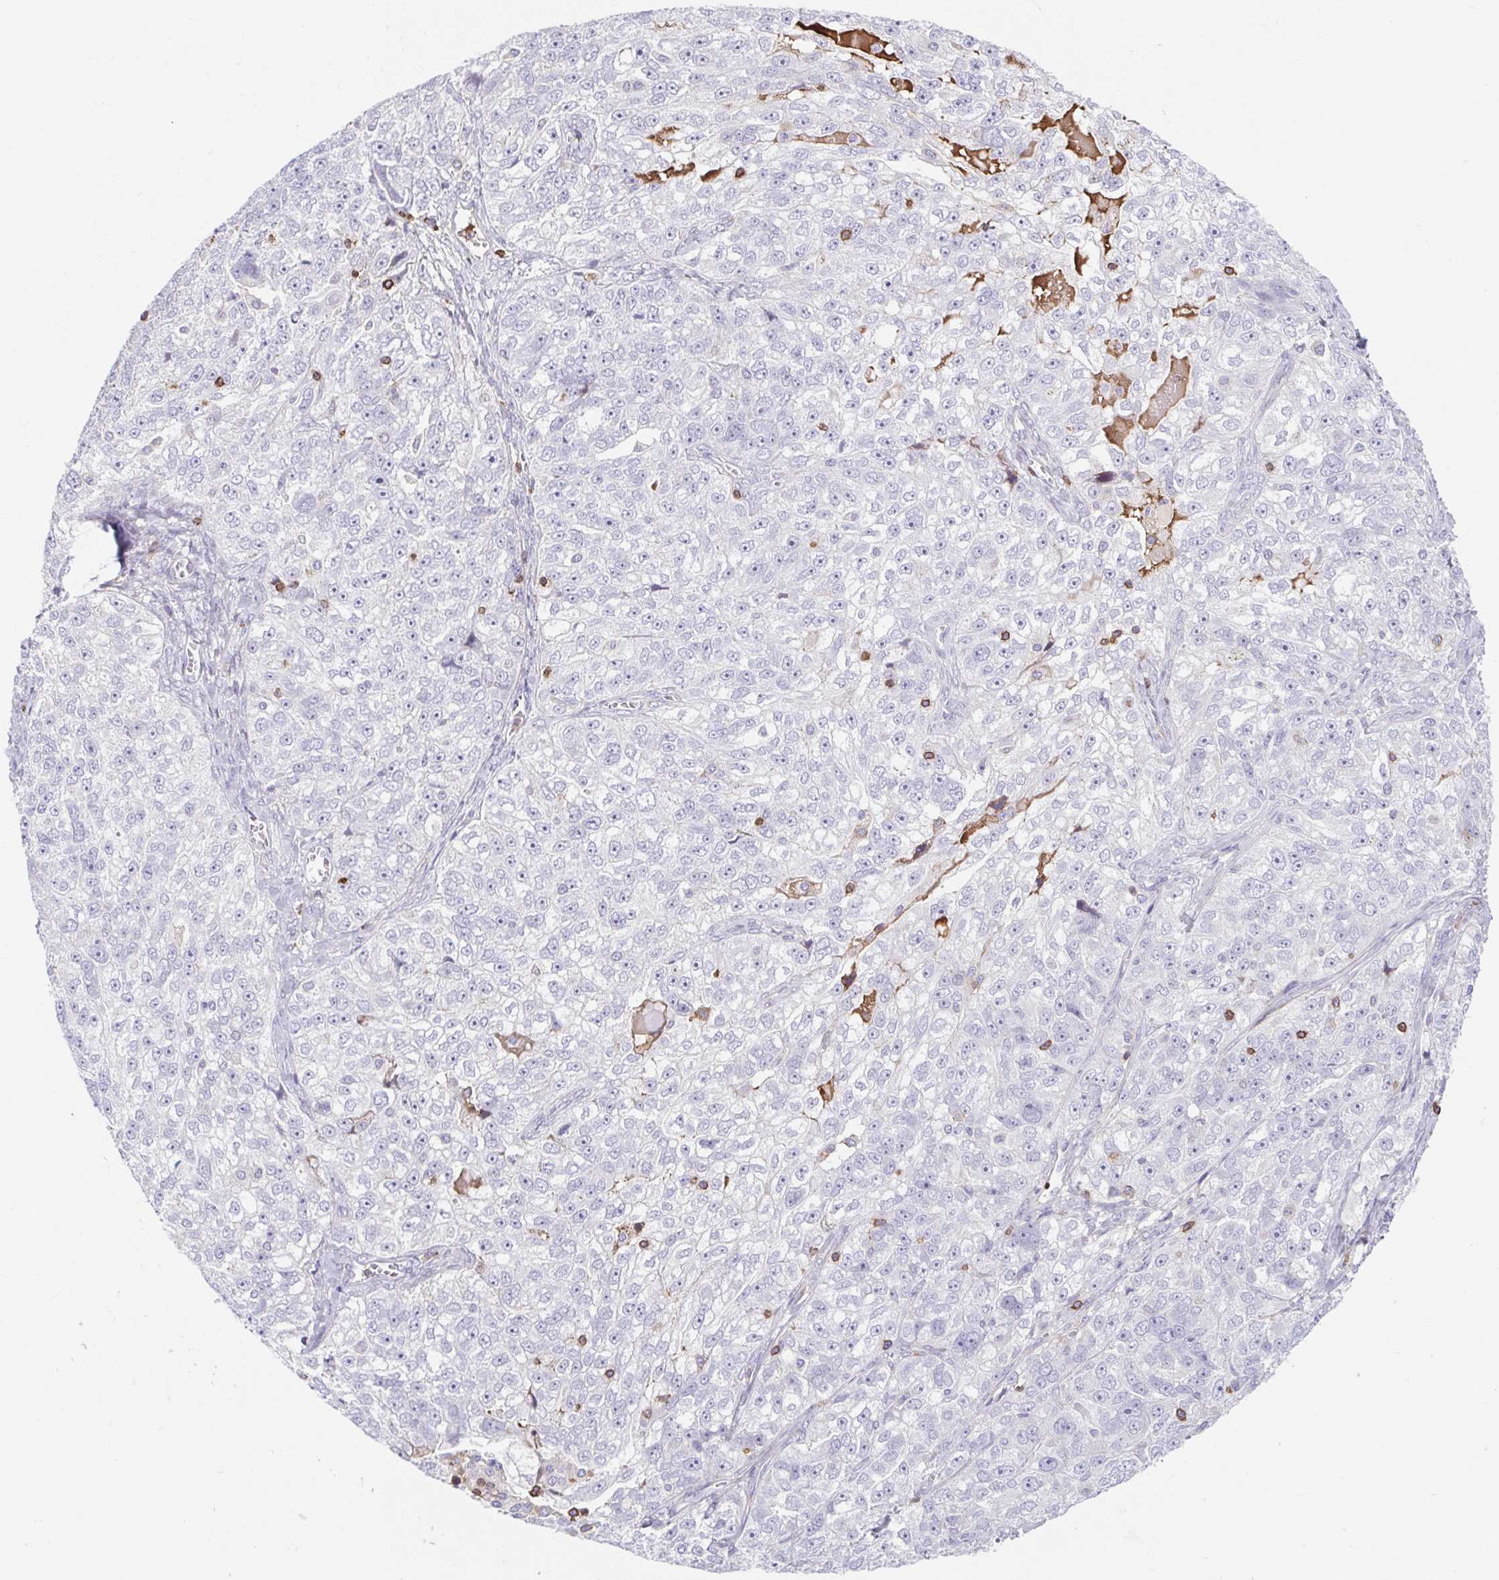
{"staining": {"intensity": "negative", "quantity": "none", "location": "none"}, "tissue": "ovarian cancer", "cell_type": "Tumor cells", "image_type": "cancer", "snomed": [{"axis": "morphology", "description": "Cystadenocarcinoma, serous, NOS"}, {"axis": "topography", "description": "Ovary"}], "caption": "Serous cystadenocarcinoma (ovarian) was stained to show a protein in brown. There is no significant positivity in tumor cells.", "gene": "TPRG1", "patient": {"sex": "female", "age": 51}}